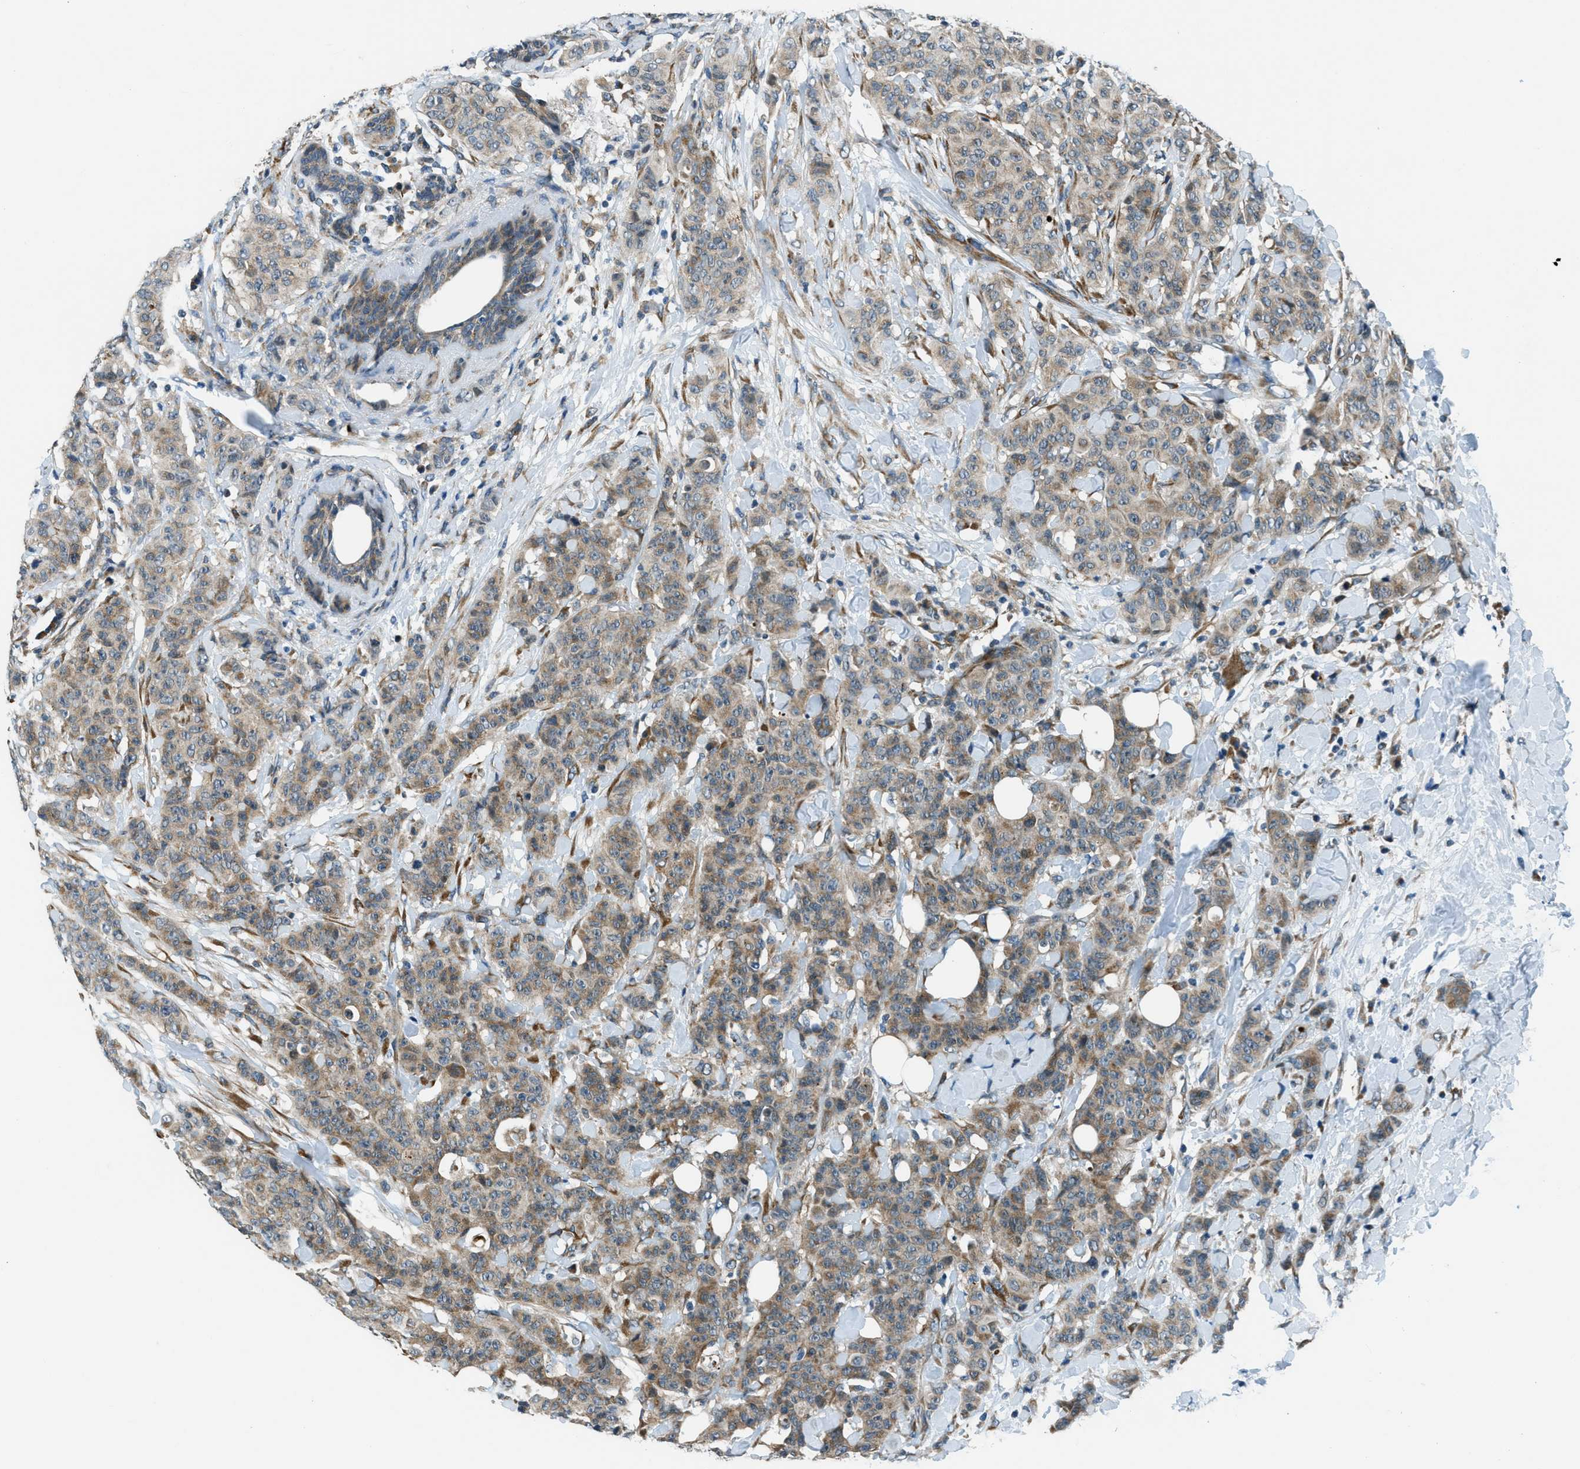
{"staining": {"intensity": "weak", "quantity": ">75%", "location": "cytoplasmic/membranous"}, "tissue": "breast cancer", "cell_type": "Tumor cells", "image_type": "cancer", "snomed": [{"axis": "morphology", "description": "Normal tissue, NOS"}, {"axis": "morphology", "description": "Duct carcinoma"}, {"axis": "topography", "description": "Breast"}], "caption": "Immunohistochemical staining of human breast intraductal carcinoma shows low levels of weak cytoplasmic/membranous protein staining in about >75% of tumor cells.", "gene": "GINM1", "patient": {"sex": "female", "age": 40}}